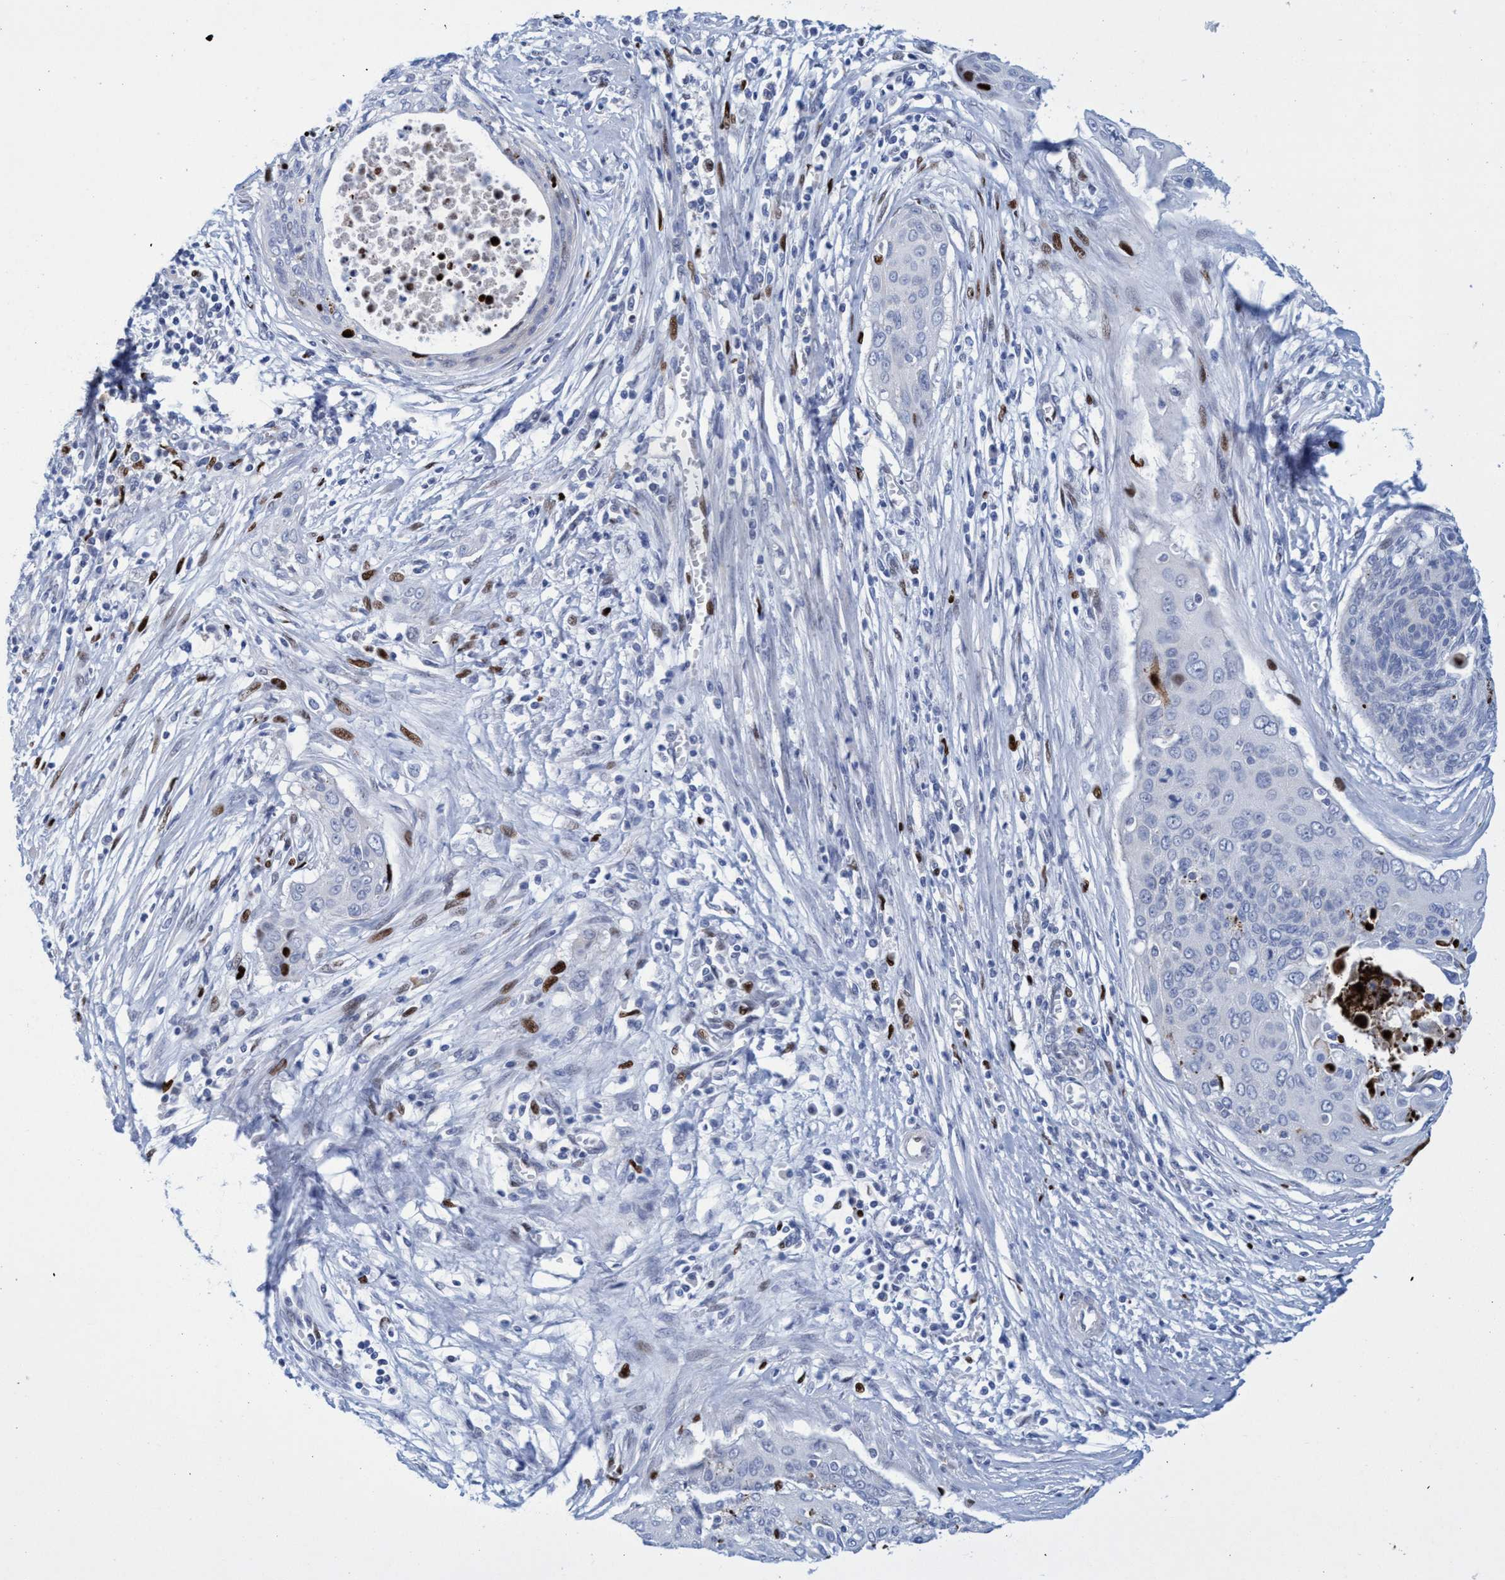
{"staining": {"intensity": "negative", "quantity": "none", "location": "none"}, "tissue": "cervical cancer", "cell_type": "Tumor cells", "image_type": "cancer", "snomed": [{"axis": "morphology", "description": "Squamous cell carcinoma, NOS"}, {"axis": "topography", "description": "Cervix"}], "caption": "Tumor cells are negative for brown protein staining in cervical cancer (squamous cell carcinoma). (Stains: DAB (3,3'-diaminobenzidine) IHC with hematoxylin counter stain, Microscopy: brightfield microscopy at high magnification).", "gene": "R3HCC1", "patient": {"sex": "female", "age": 55}}